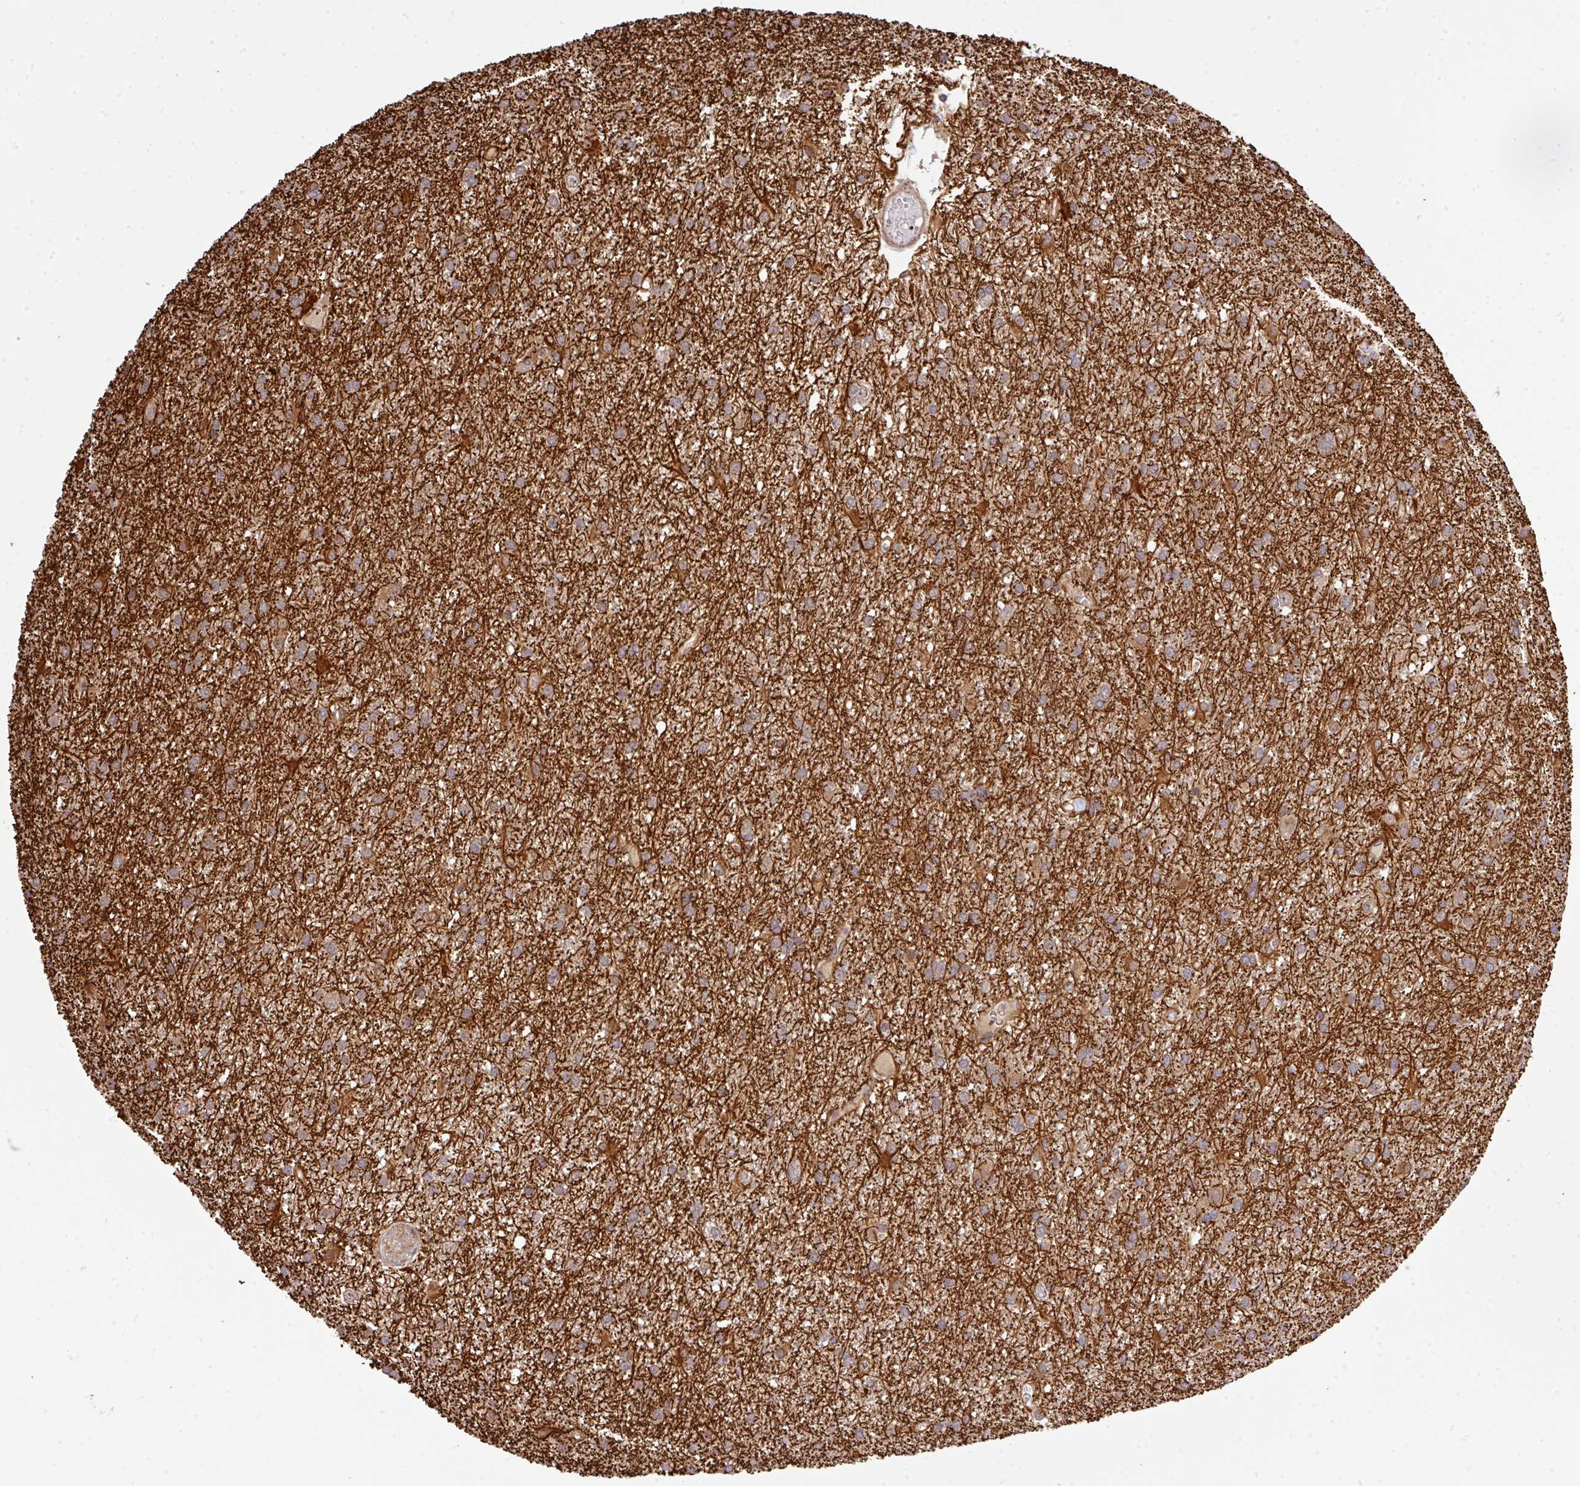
{"staining": {"intensity": "weak", "quantity": "<25%", "location": "cytoplasmic/membranous"}, "tissue": "glioma", "cell_type": "Tumor cells", "image_type": "cancer", "snomed": [{"axis": "morphology", "description": "Glioma, malignant, High grade"}, {"axis": "topography", "description": "Brain"}], "caption": "Histopathology image shows no protein expression in tumor cells of malignant high-grade glioma tissue.", "gene": "ARPIN", "patient": {"sex": "female", "age": 50}}